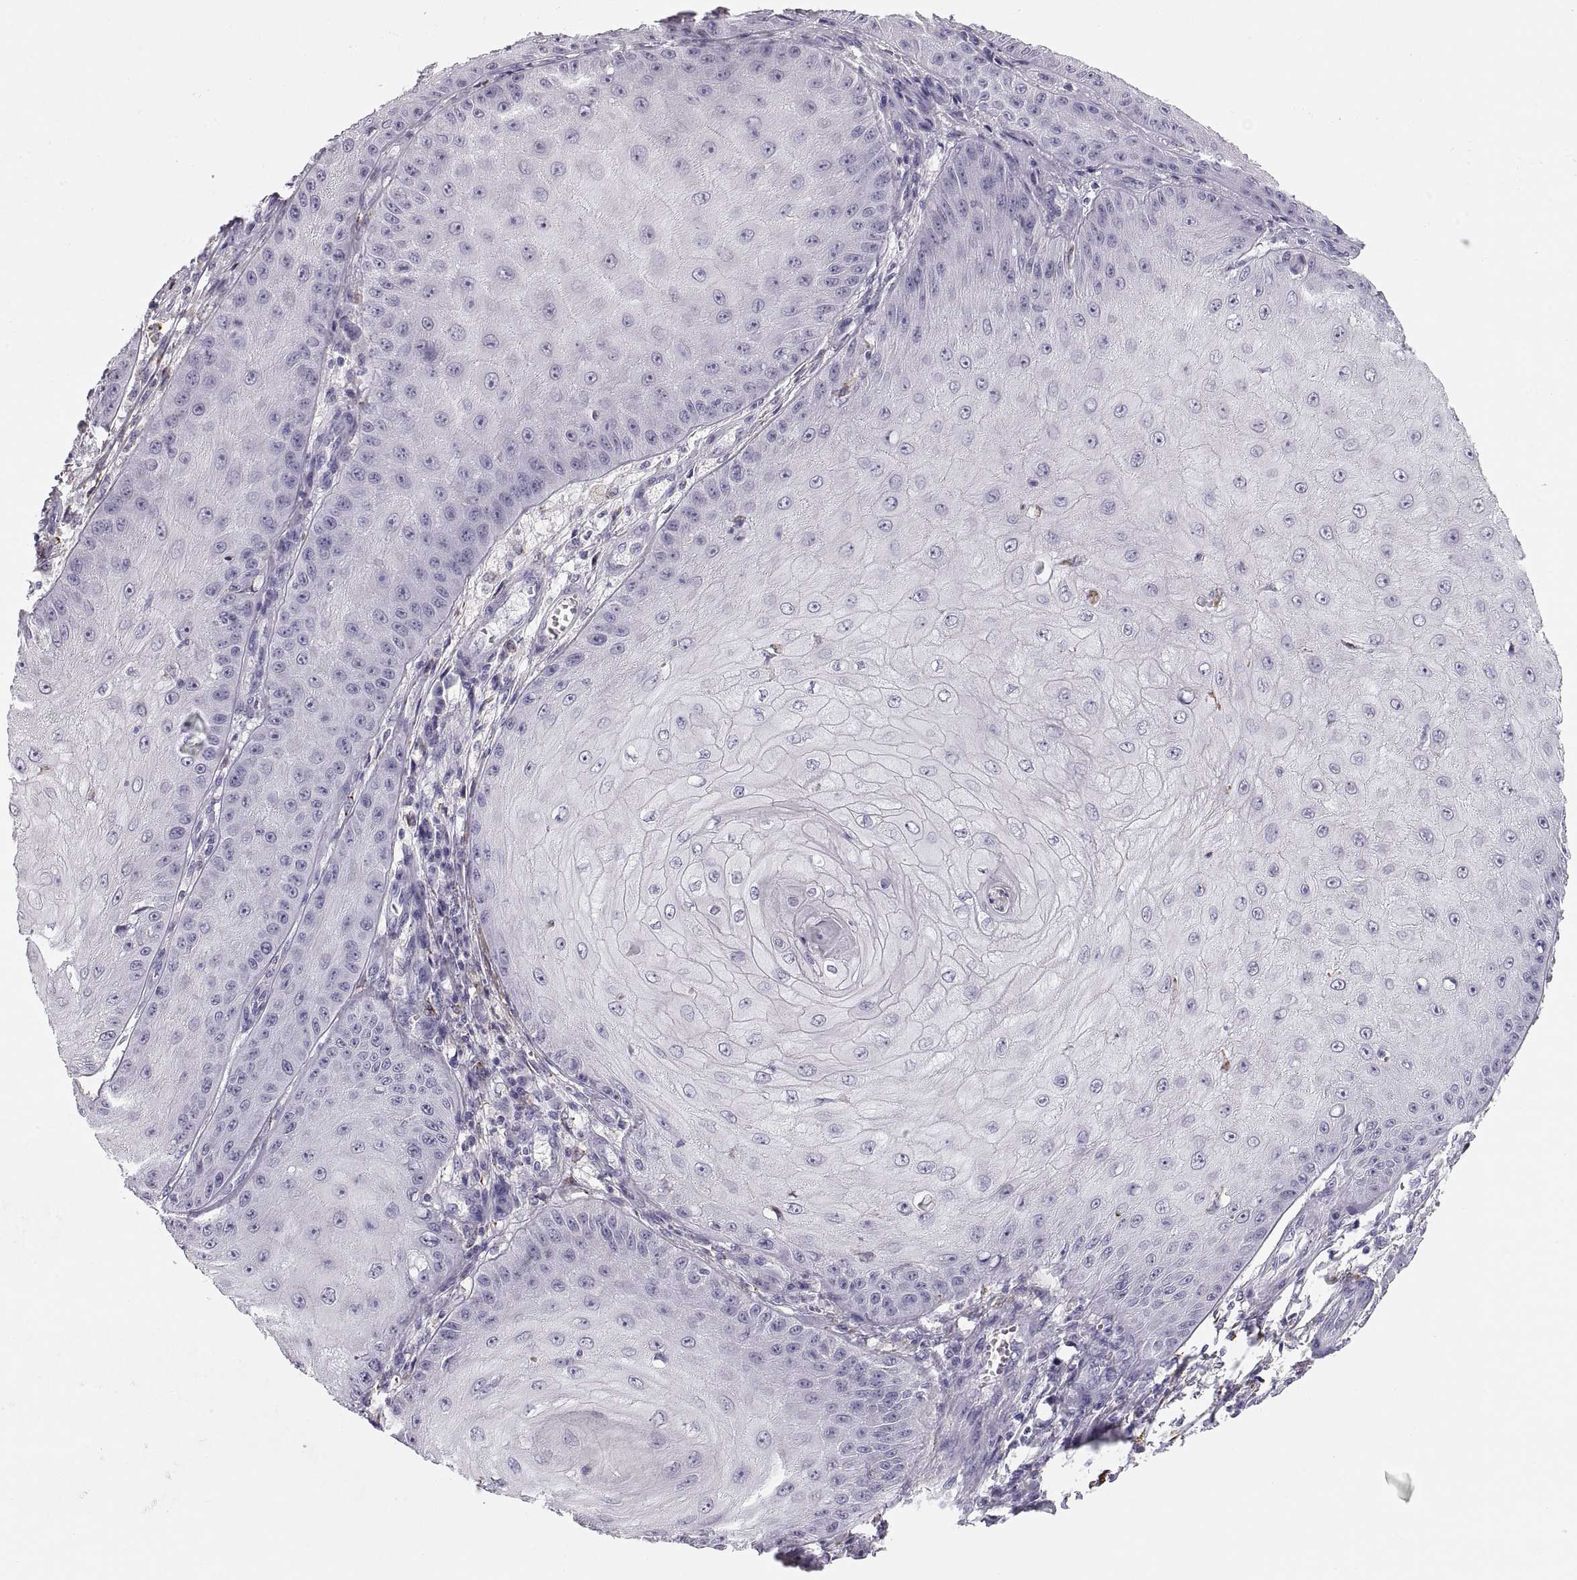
{"staining": {"intensity": "negative", "quantity": "none", "location": "none"}, "tissue": "skin cancer", "cell_type": "Tumor cells", "image_type": "cancer", "snomed": [{"axis": "morphology", "description": "Squamous cell carcinoma, NOS"}, {"axis": "topography", "description": "Skin"}], "caption": "High power microscopy photomicrograph of an immunohistochemistry (IHC) micrograph of skin cancer (squamous cell carcinoma), revealing no significant staining in tumor cells.", "gene": "COL9A3", "patient": {"sex": "male", "age": 70}}